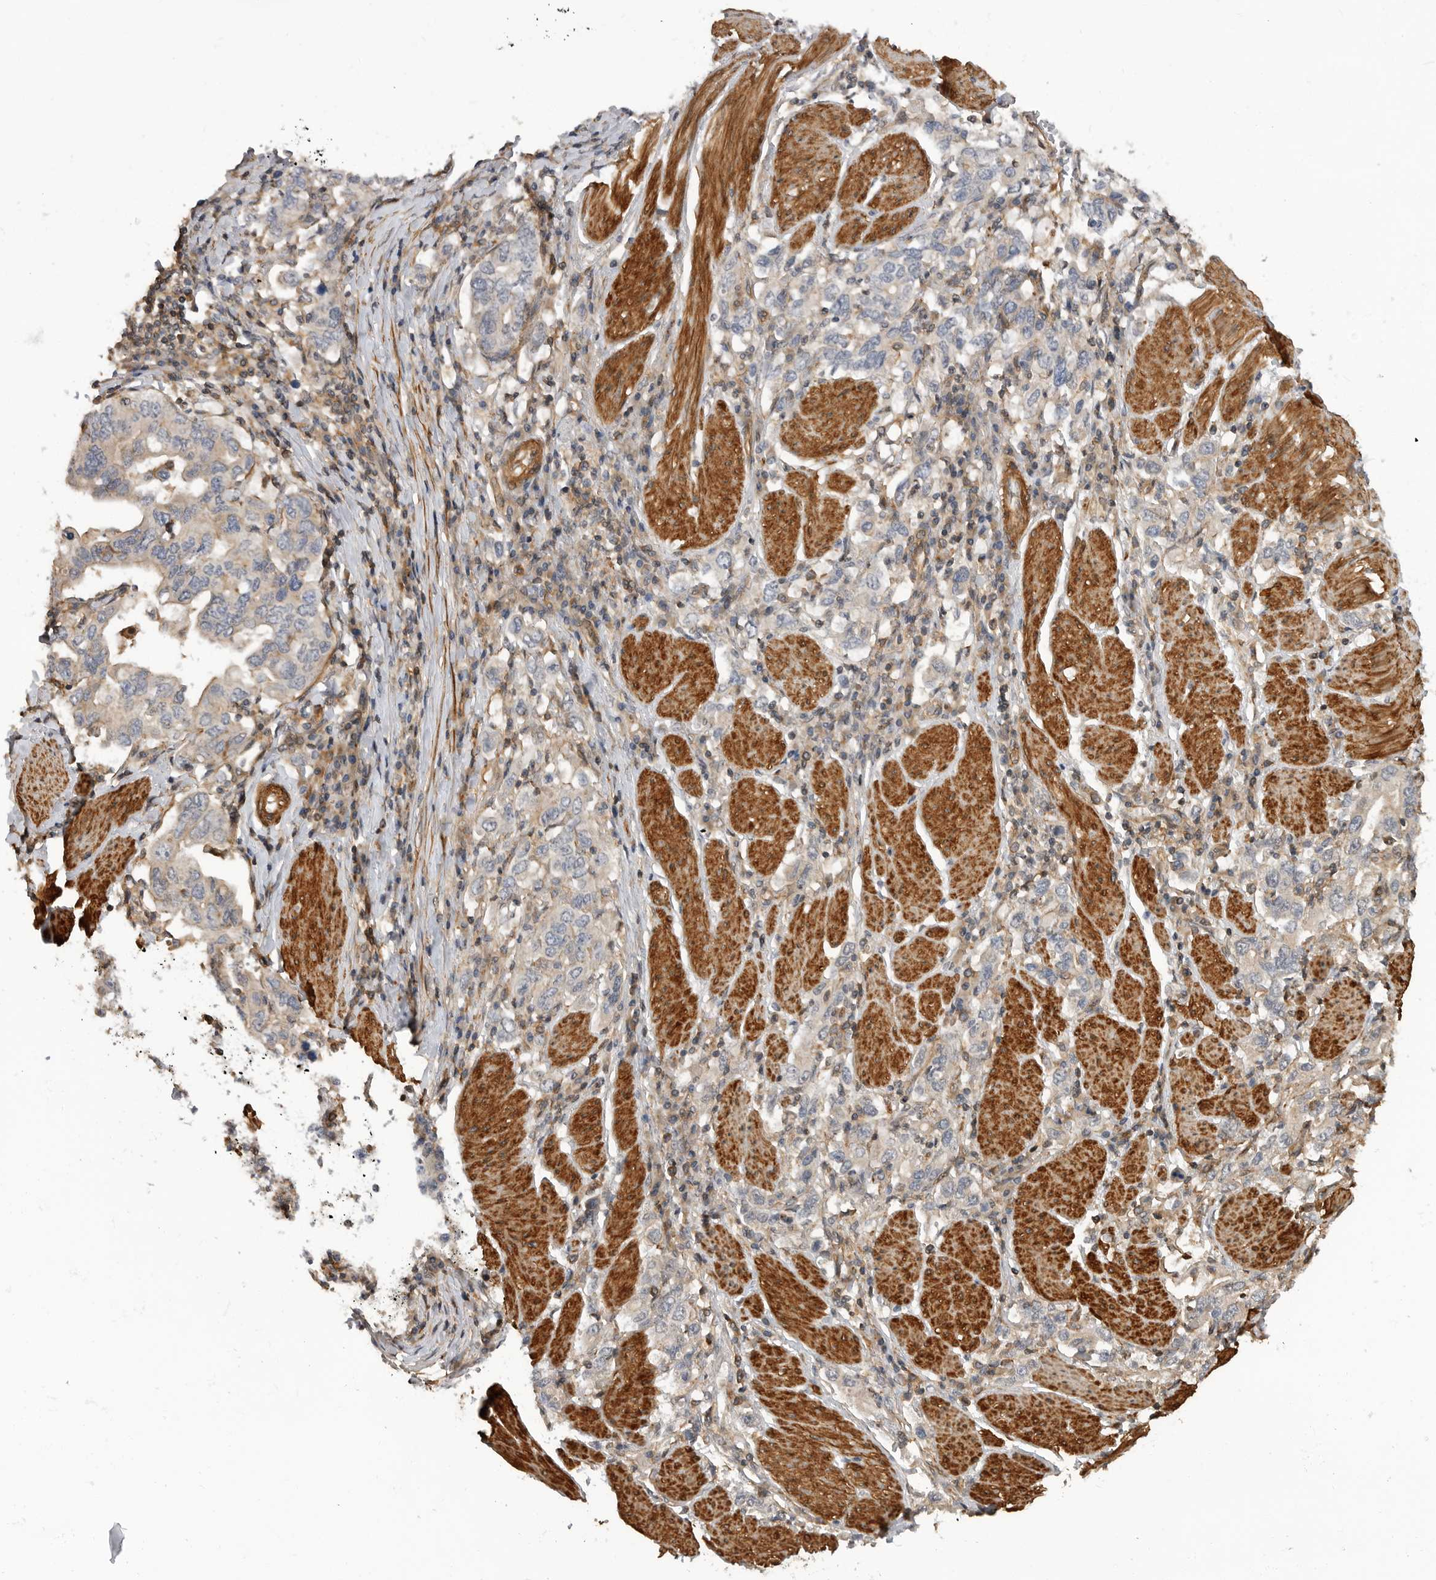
{"staining": {"intensity": "weak", "quantity": "<25%", "location": "cytoplasmic/membranous"}, "tissue": "stomach cancer", "cell_type": "Tumor cells", "image_type": "cancer", "snomed": [{"axis": "morphology", "description": "Adenocarcinoma, NOS"}, {"axis": "topography", "description": "Stomach, upper"}], "caption": "DAB immunohistochemical staining of human stomach adenocarcinoma demonstrates no significant positivity in tumor cells. (DAB immunohistochemistry (IHC), high magnification).", "gene": "TRIM56", "patient": {"sex": "male", "age": 62}}